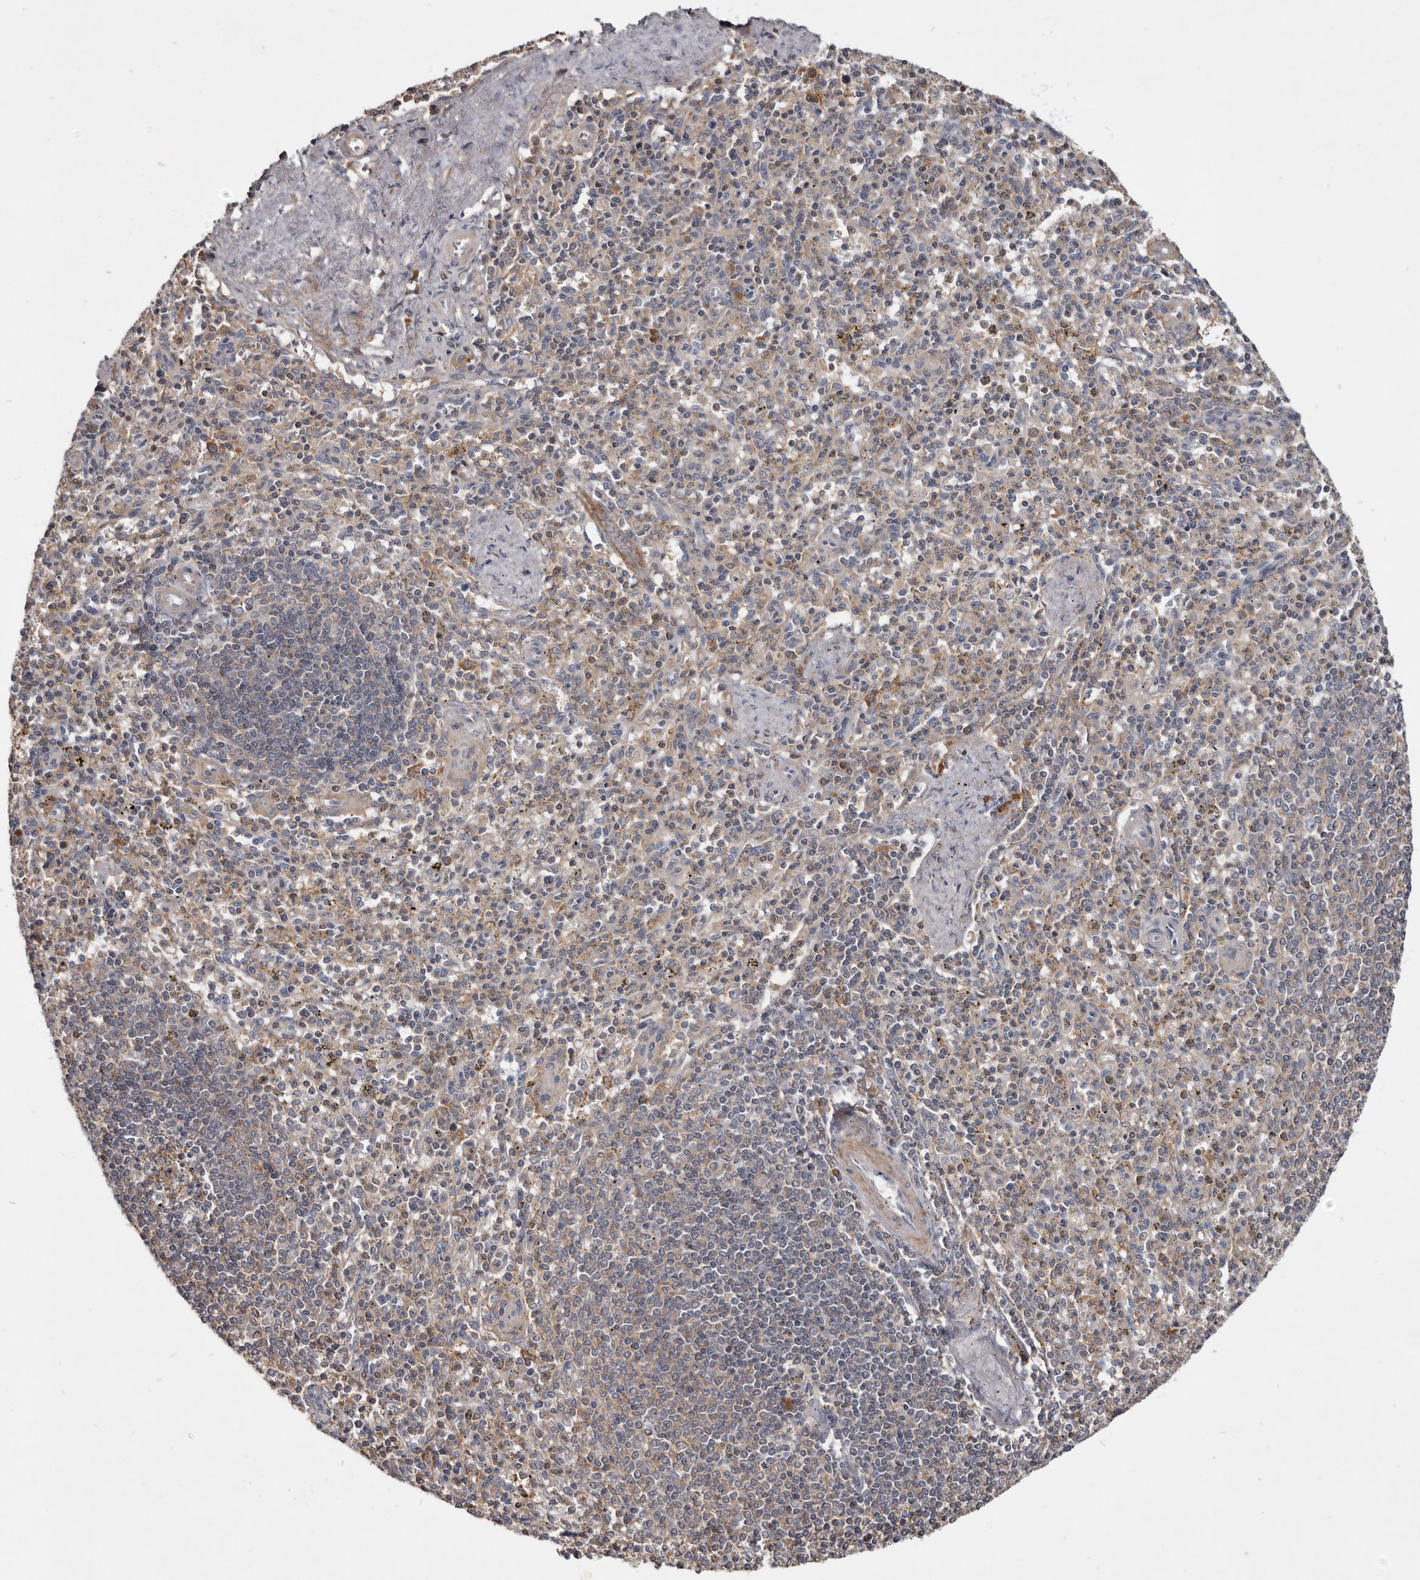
{"staining": {"intensity": "weak", "quantity": "<25%", "location": "cytoplasmic/membranous"}, "tissue": "spleen", "cell_type": "Cells in red pulp", "image_type": "normal", "snomed": [{"axis": "morphology", "description": "Normal tissue, NOS"}, {"axis": "topography", "description": "Spleen"}], "caption": "The photomicrograph displays no significant expression in cells in red pulp of spleen.", "gene": "TTC39A", "patient": {"sex": "male", "age": 72}}